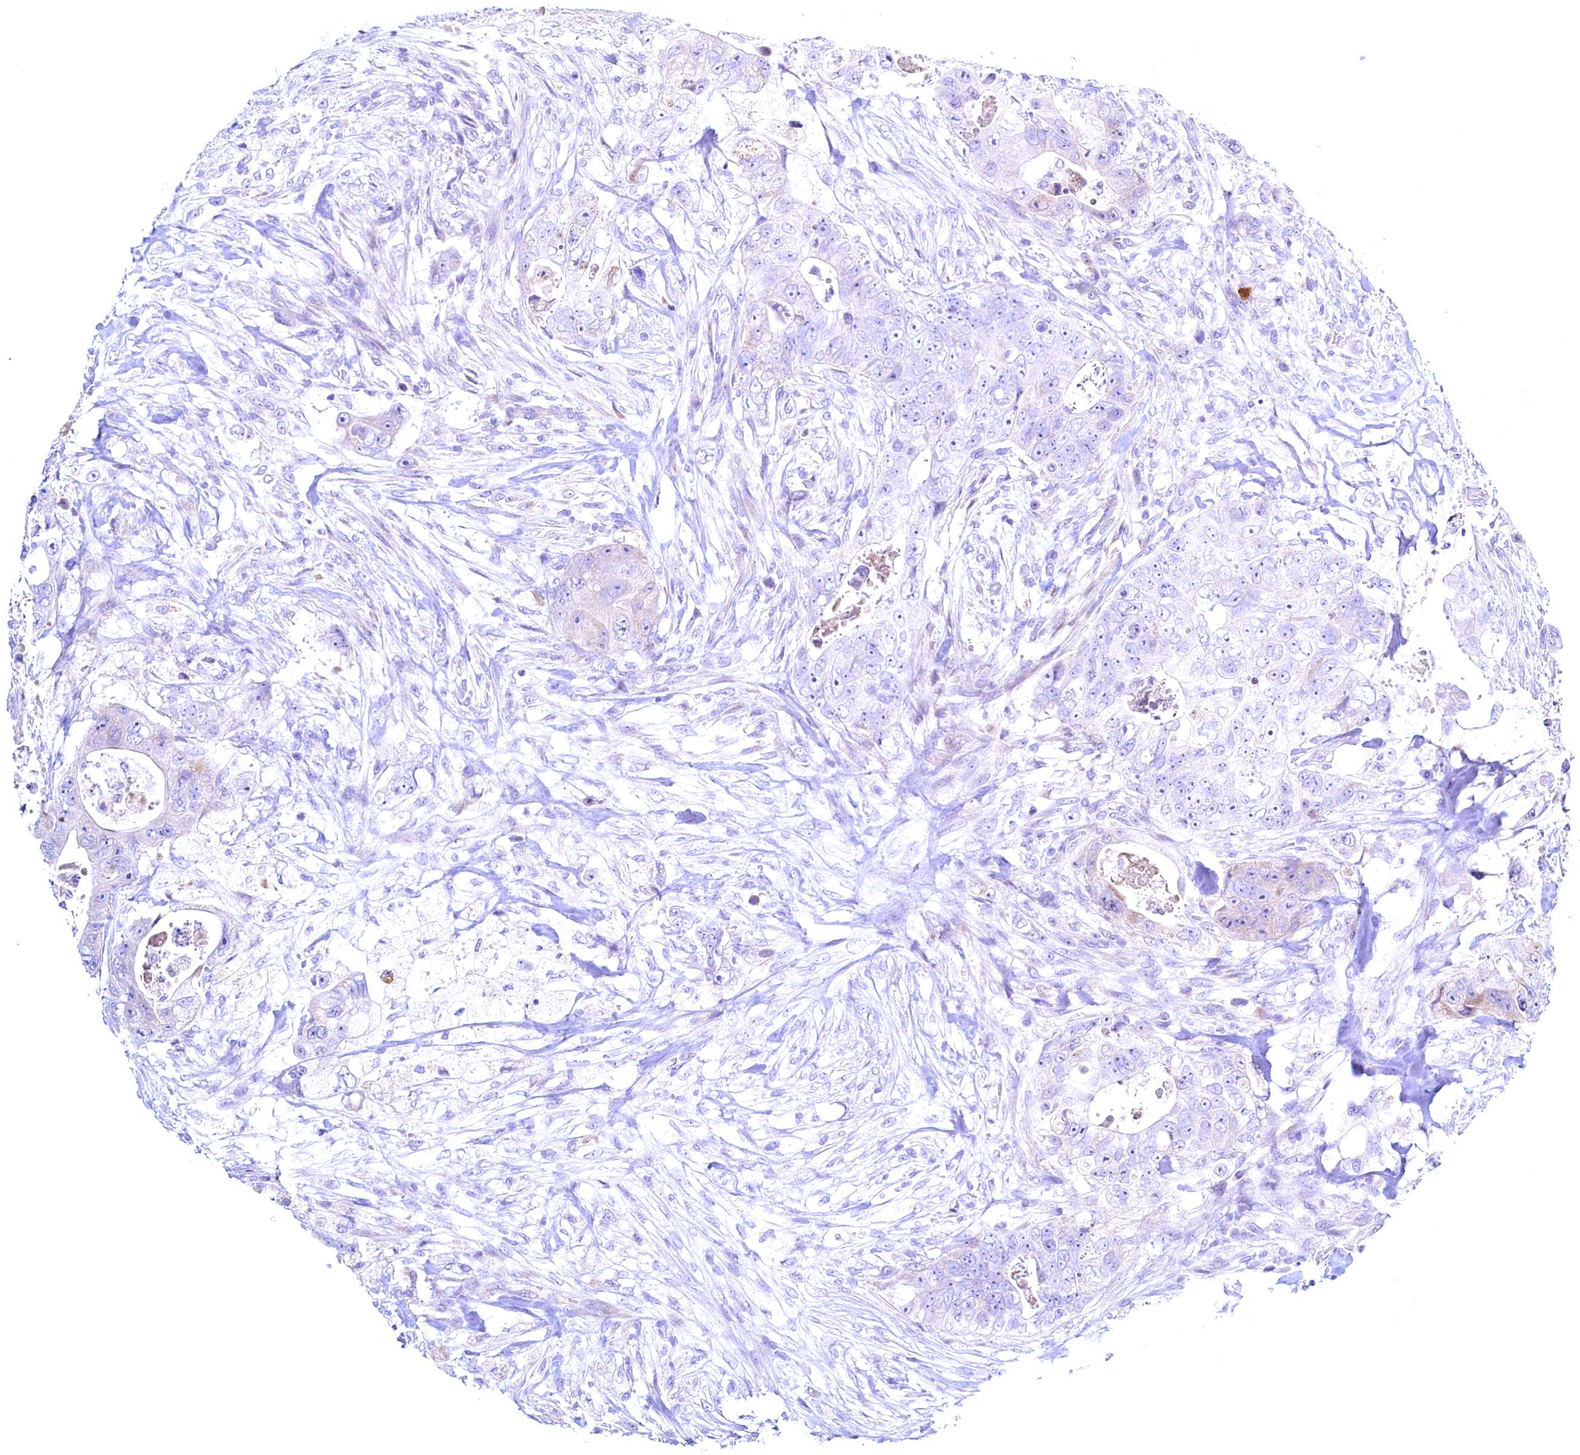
{"staining": {"intensity": "negative", "quantity": "none", "location": "none"}, "tissue": "colorectal cancer", "cell_type": "Tumor cells", "image_type": "cancer", "snomed": [{"axis": "morphology", "description": "Adenocarcinoma, NOS"}, {"axis": "topography", "description": "Colon"}], "caption": "Immunohistochemical staining of human colorectal cancer reveals no significant positivity in tumor cells. Nuclei are stained in blue.", "gene": "MAP1LC3A", "patient": {"sex": "female", "age": 46}}